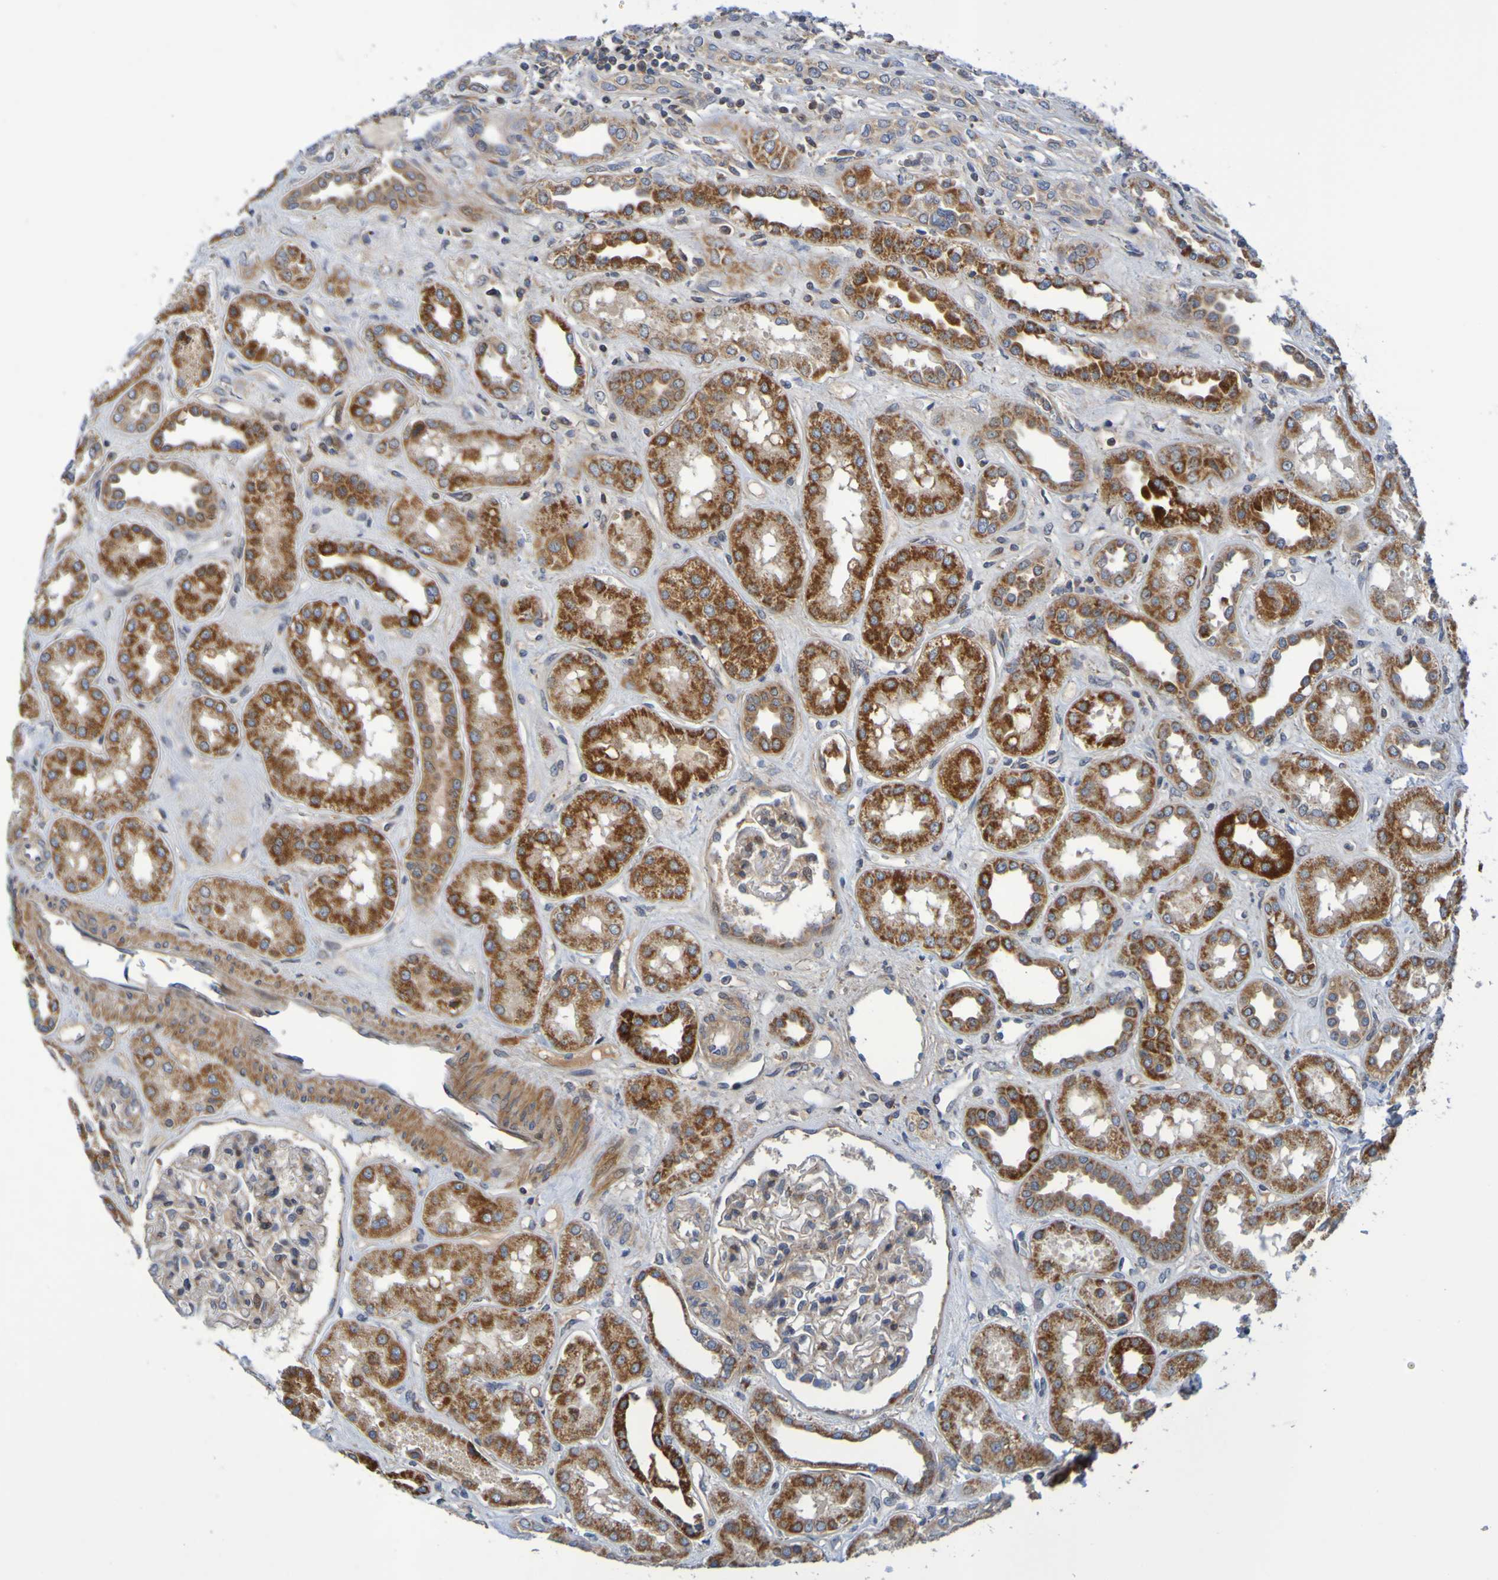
{"staining": {"intensity": "moderate", "quantity": "25%-75%", "location": "cytoplasmic/membranous"}, "tissue": "kidney", "cell_type": "Cells in glomeruli", "image_type": "normal", "snomed": [{"axis": "morphology", "description": "Normal tissue, NOS"}, {"axis": "topography", "description": "Kidney"}], "caption": "This micrograph shows immunohistochemistry staining of benign human kidney, with medium moderate cytoplasmic/membranous expression in about 25%-75% of cells in glomeruli.", "gene": "CCDC51", "patient": {"sex": "male", "age": 59}}